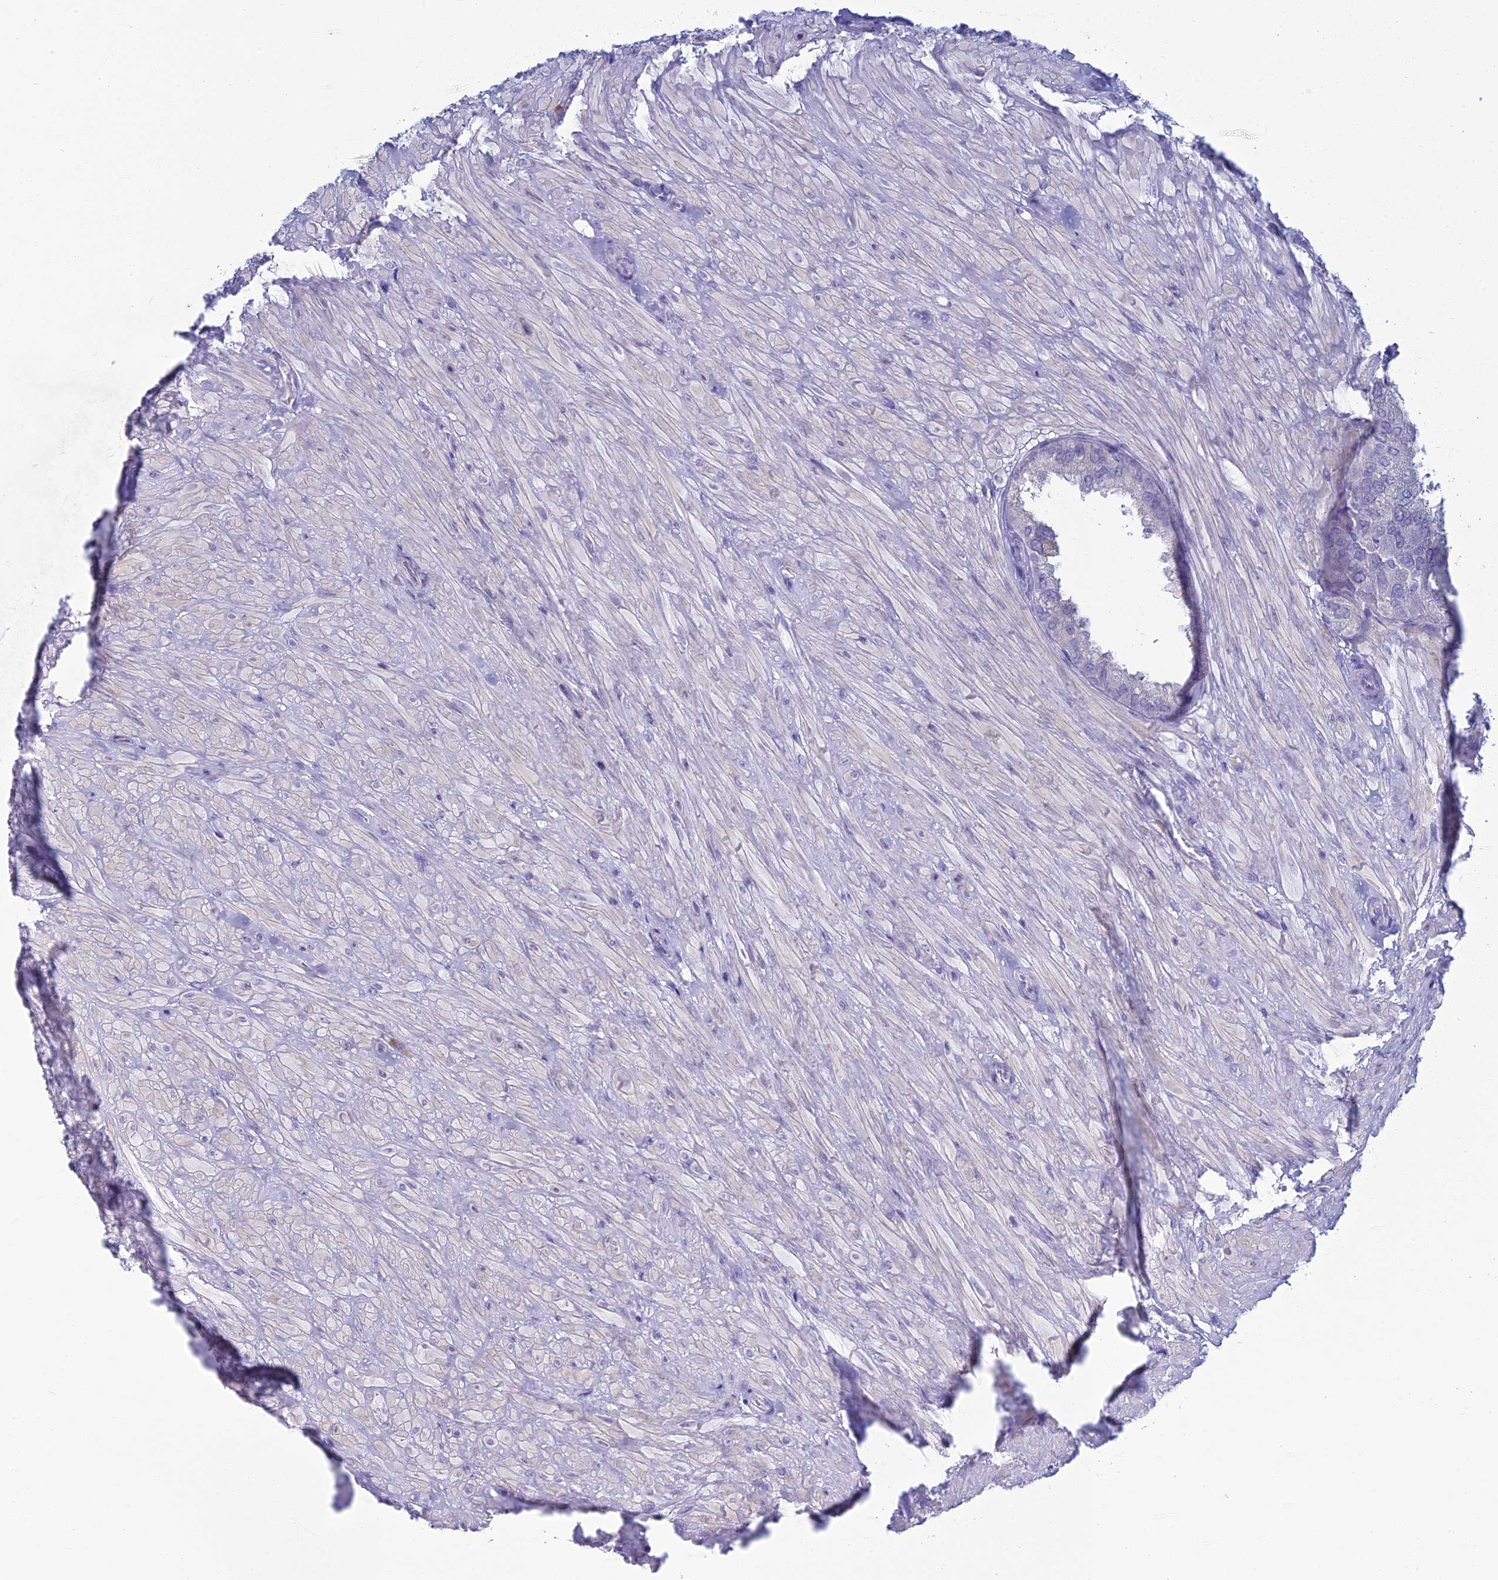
{"staining": {"intensity": "negative", "quantity": "none", "location": "none"}, "tissue": "seminal vesicle", "cell_type": "Glandular cells", "image_type": "normal", "snomed": [{"axis": "morphology", "description": "Normal tissue, NOS"}, {"axis": "topography", "description": "Seminal veicle"}, {"axis": "topography", "description": "Peripheral nerve tissue"}], "caption": "DAB (3,3'-diaminobenzidine) immunohistochemical staining of benign human seminal vesicle displays no significant positivity in glandular cells.", "gene": "MUC13", "patient": {"sex": "male", "age": 63}}